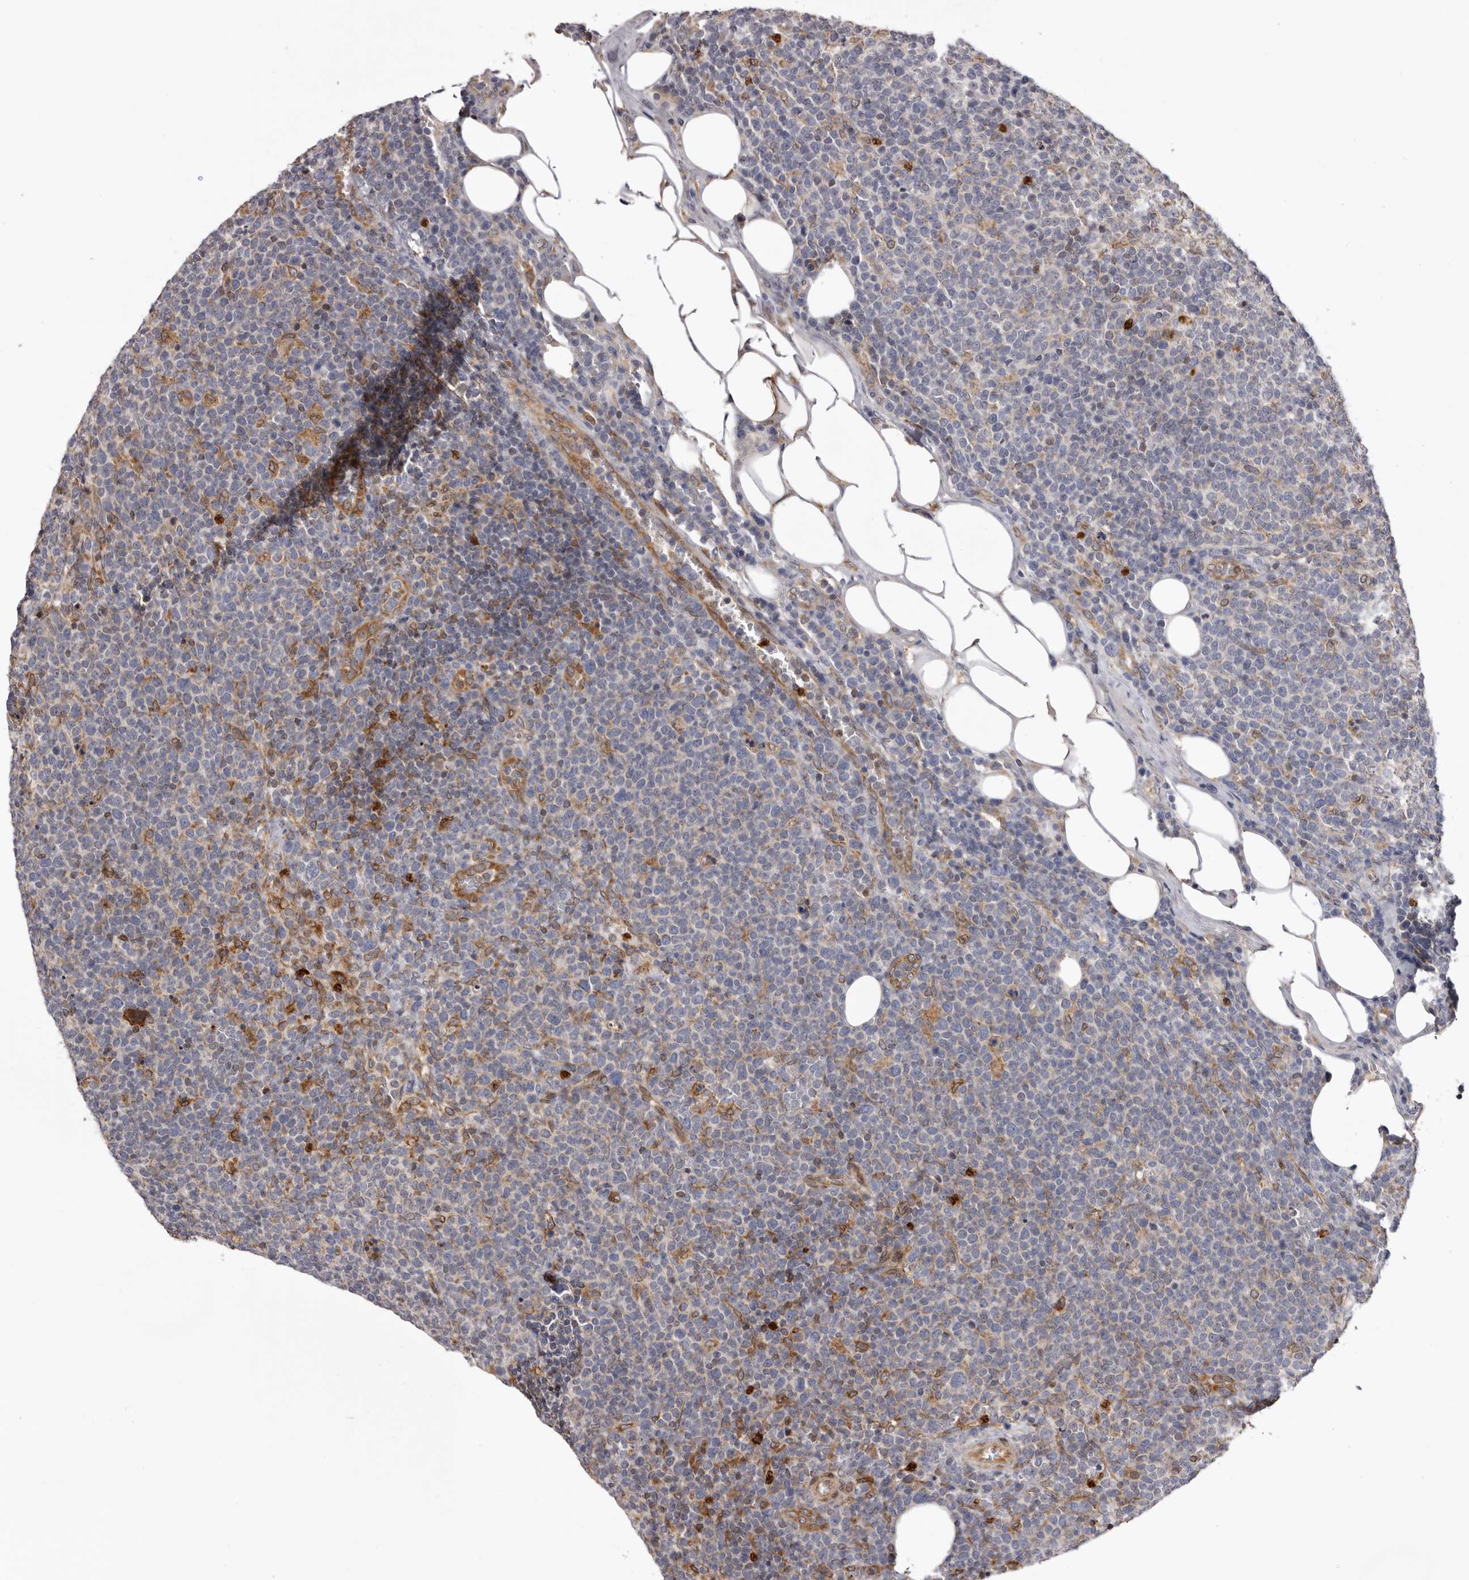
{"staining": {"intensity": "negative", "quantity": "none", "location": "none"}, "tissue": "lymphoma", "cell_type": "Tumor cells", "image_type": "cancer", "snomed": [{"axis": "morphology", "description": "Malignant lymphoma, non-Hodgkin's type, High grade"}, {"axis": "topography", "description": "Lymph node"}], "caption": "Malignant lymphoma, non-Hodgkin's type (high-grade) was stained to show a protein in brown. There is no significant positivity in tumor cells.", "gene": "C4orf3", "patient": {"sex": "male", "age": 61}}